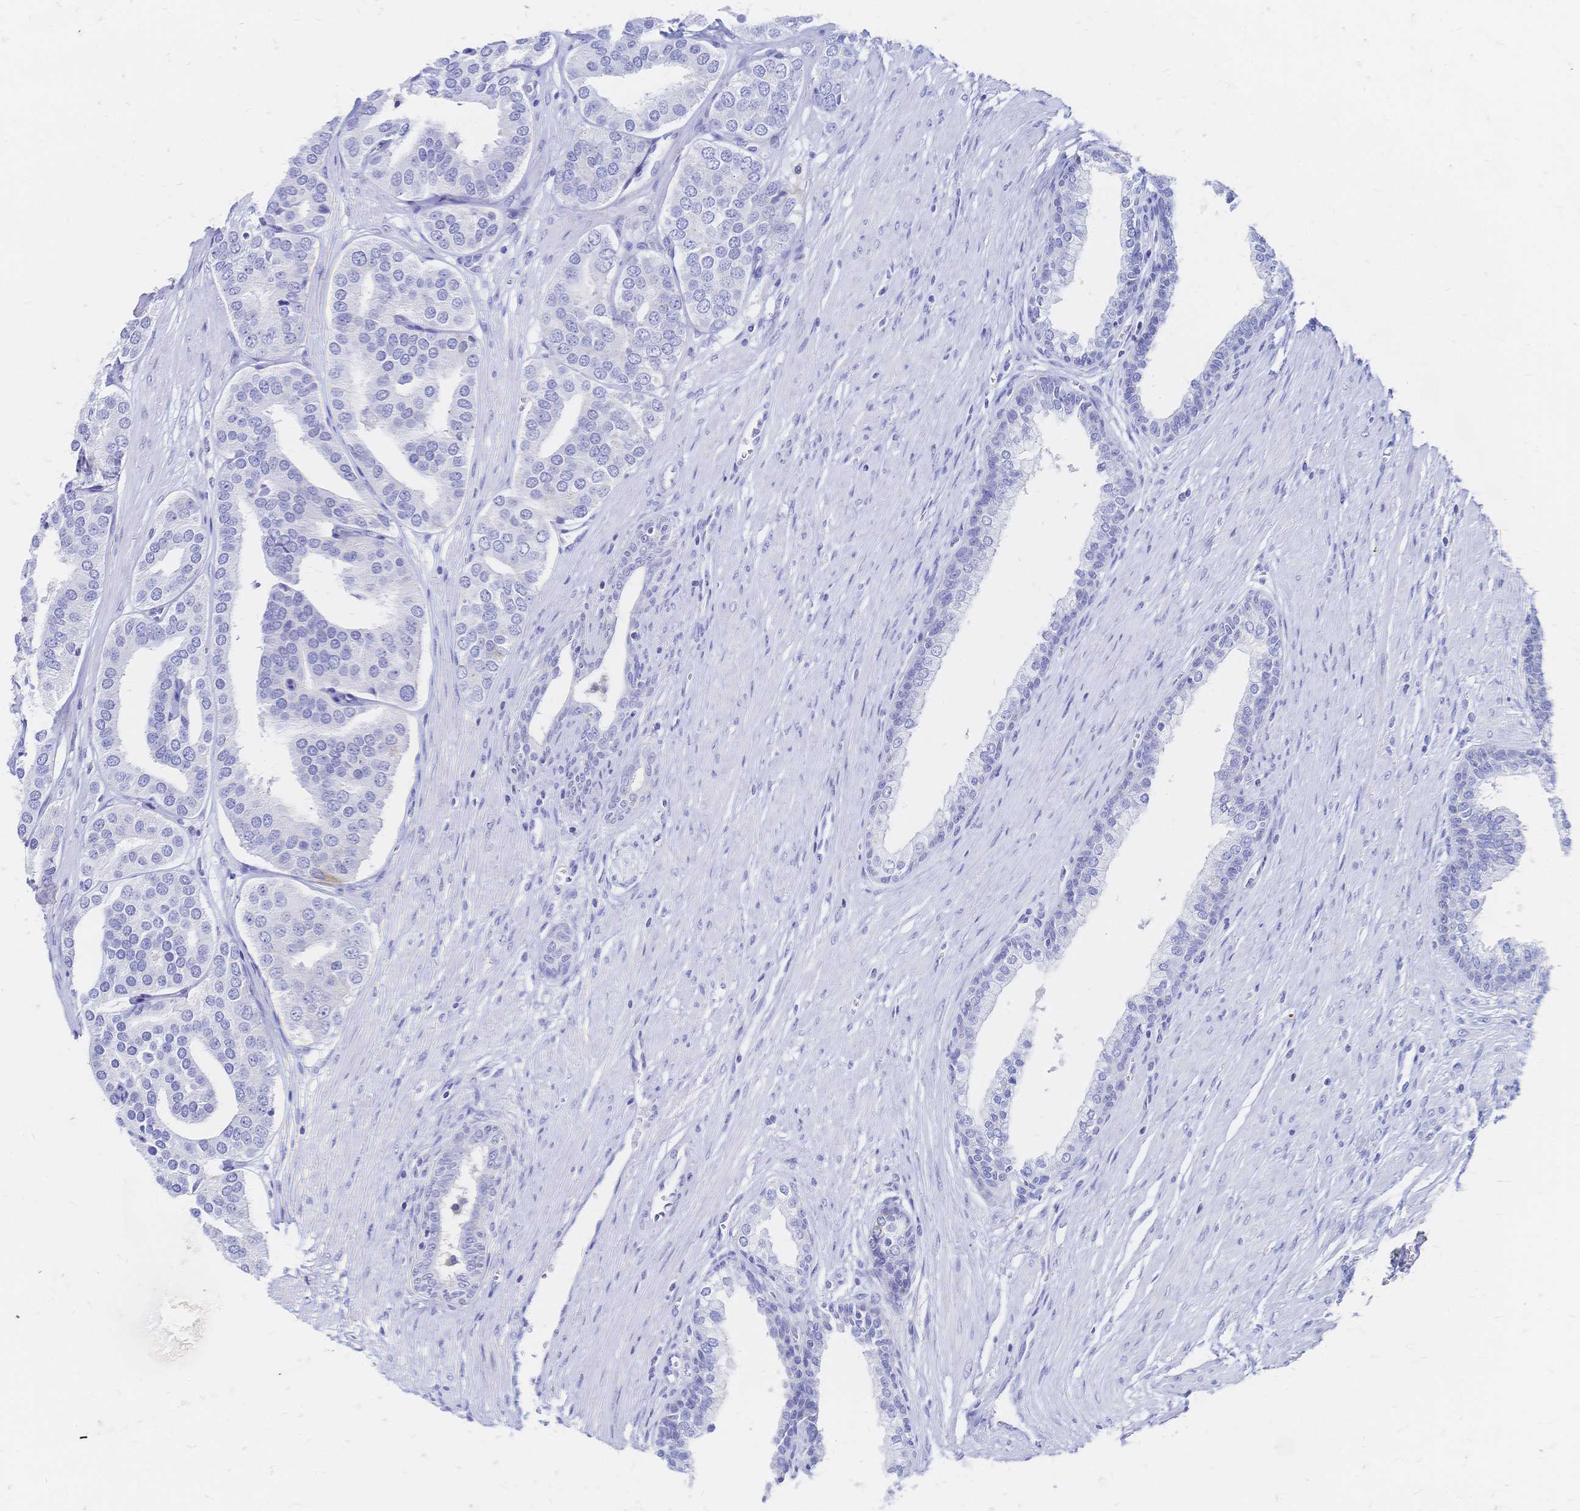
{"staining": {"intensity": "negative", "quantity": "none", "location": "none"}, "tissue": "prostate cancer", "cell_type": "Tumor cells", "image_type": "cancer", "snomed": [{"axis": "morphology", "description": "Adenocarcinoma, High grade"}, {"axis": "topography", "description": "Prostate"}], "caption": "A high-resolution micrograph shows immunohistochemistry (IHC) staining of prostate cancer, which shows no significant positivity in tumor cells. (DAB immunohistochemistry, high magnification).", "gene": "SLC5A1", "patient": {"sex": "male", "age": 58}}